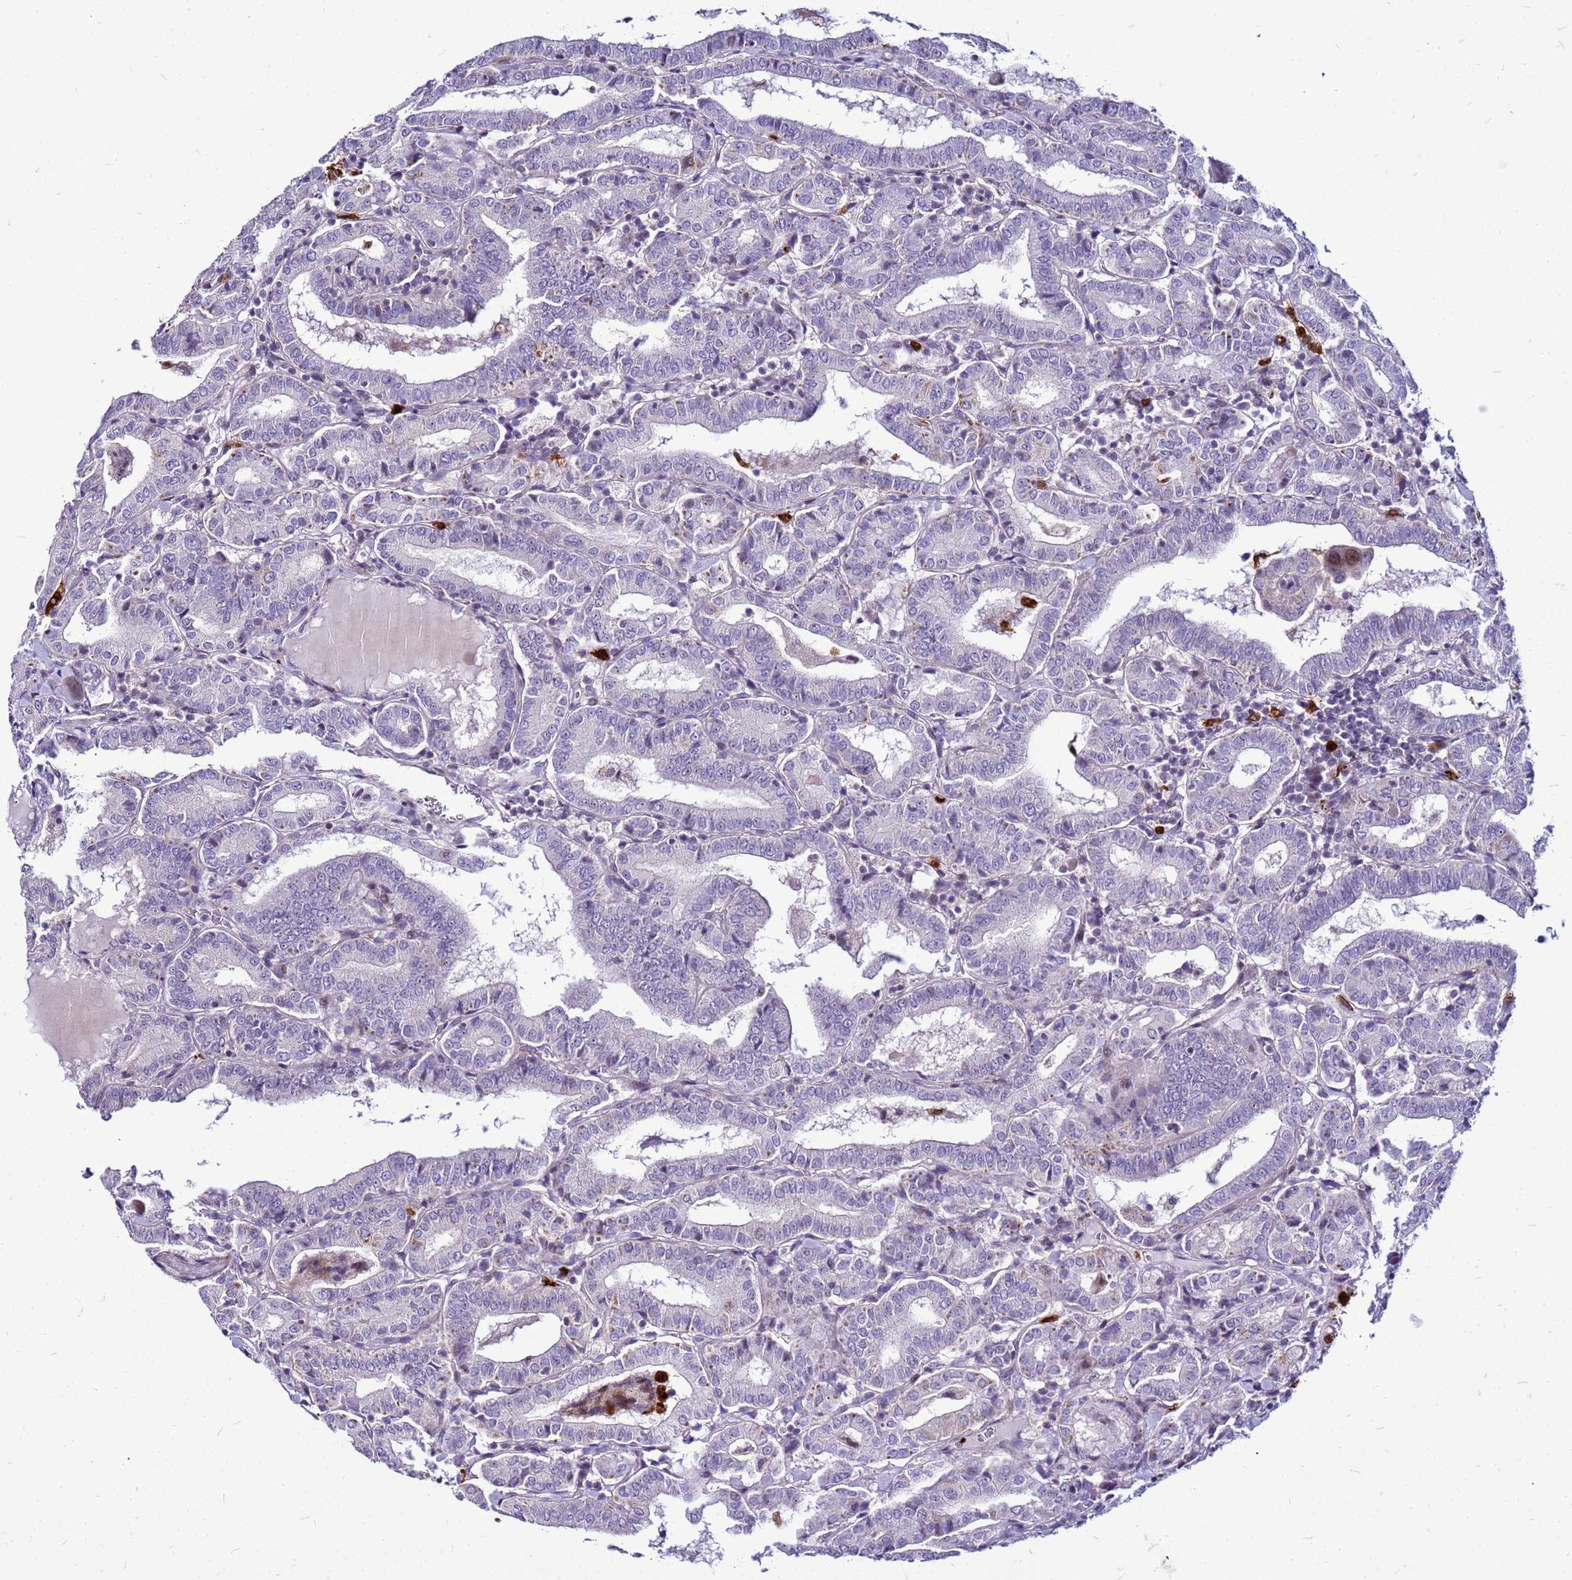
{"staining": {"intensity": "negative", "quantity": "none", "location": "none"}, "tissue": "thyroid cancer", "cell_type": "Tumor cells", "image_type": "cancer", "snomed": [{"axis": "morphology", "description": "Papillary adenocarcinoma, NOS"}, {"axis": "topography", "description": "Thyroid gland"}], "caption": "Immunohistochemistry (IHC) micrograph of neoplastic tissue: human papillary adenocarcinoma (thyroid) stained with DAB exhibits no significant protein staining in tumor cells. (Stains: DAB (3,3'-diaminobenzidine) immunohistochemistry (IHC) with hematoxylin counter stain, Microscopy: brightfield microscopy at high magnification).", "gene": "VPS4B", "patient": {"sex": "female", "age": 72}}